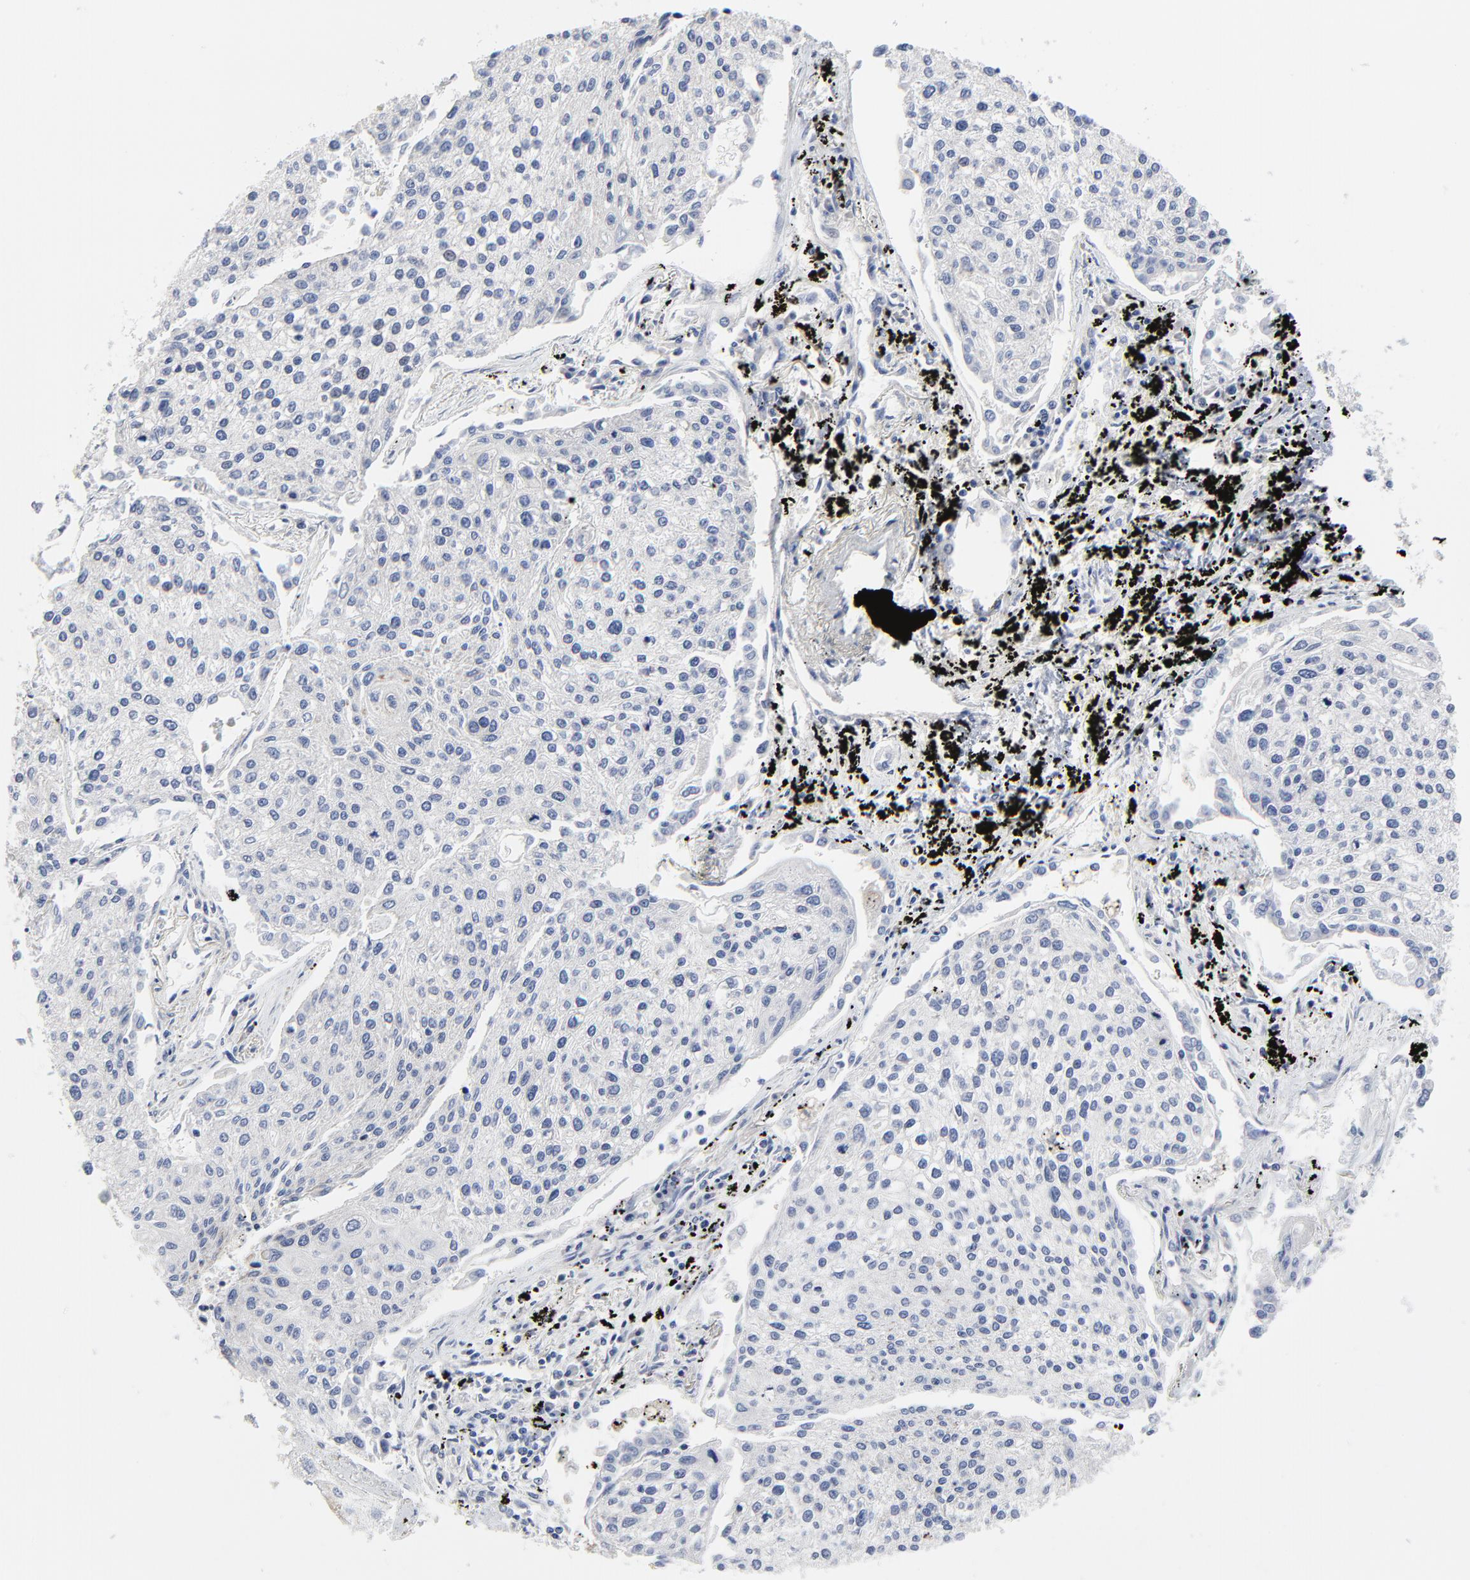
{"staining": {"intensity": "negative", "quantity": "none", "location": "none"}, "tissue": "lung cancer", "cell_type": "Tumor cells", "image_type": "cancer", "snomed": [{"axis": "morphology", "description": "Squamous cell carcinoma, NOS"}, {"axis": "topography", "description": "Lung"}], "caption": "A photomicrograph of human lung squamous cell carcinoma is negative for staining in tumor cells.", "gene": "DHRSX", "patient": {"sex": "male", "age": 75}}